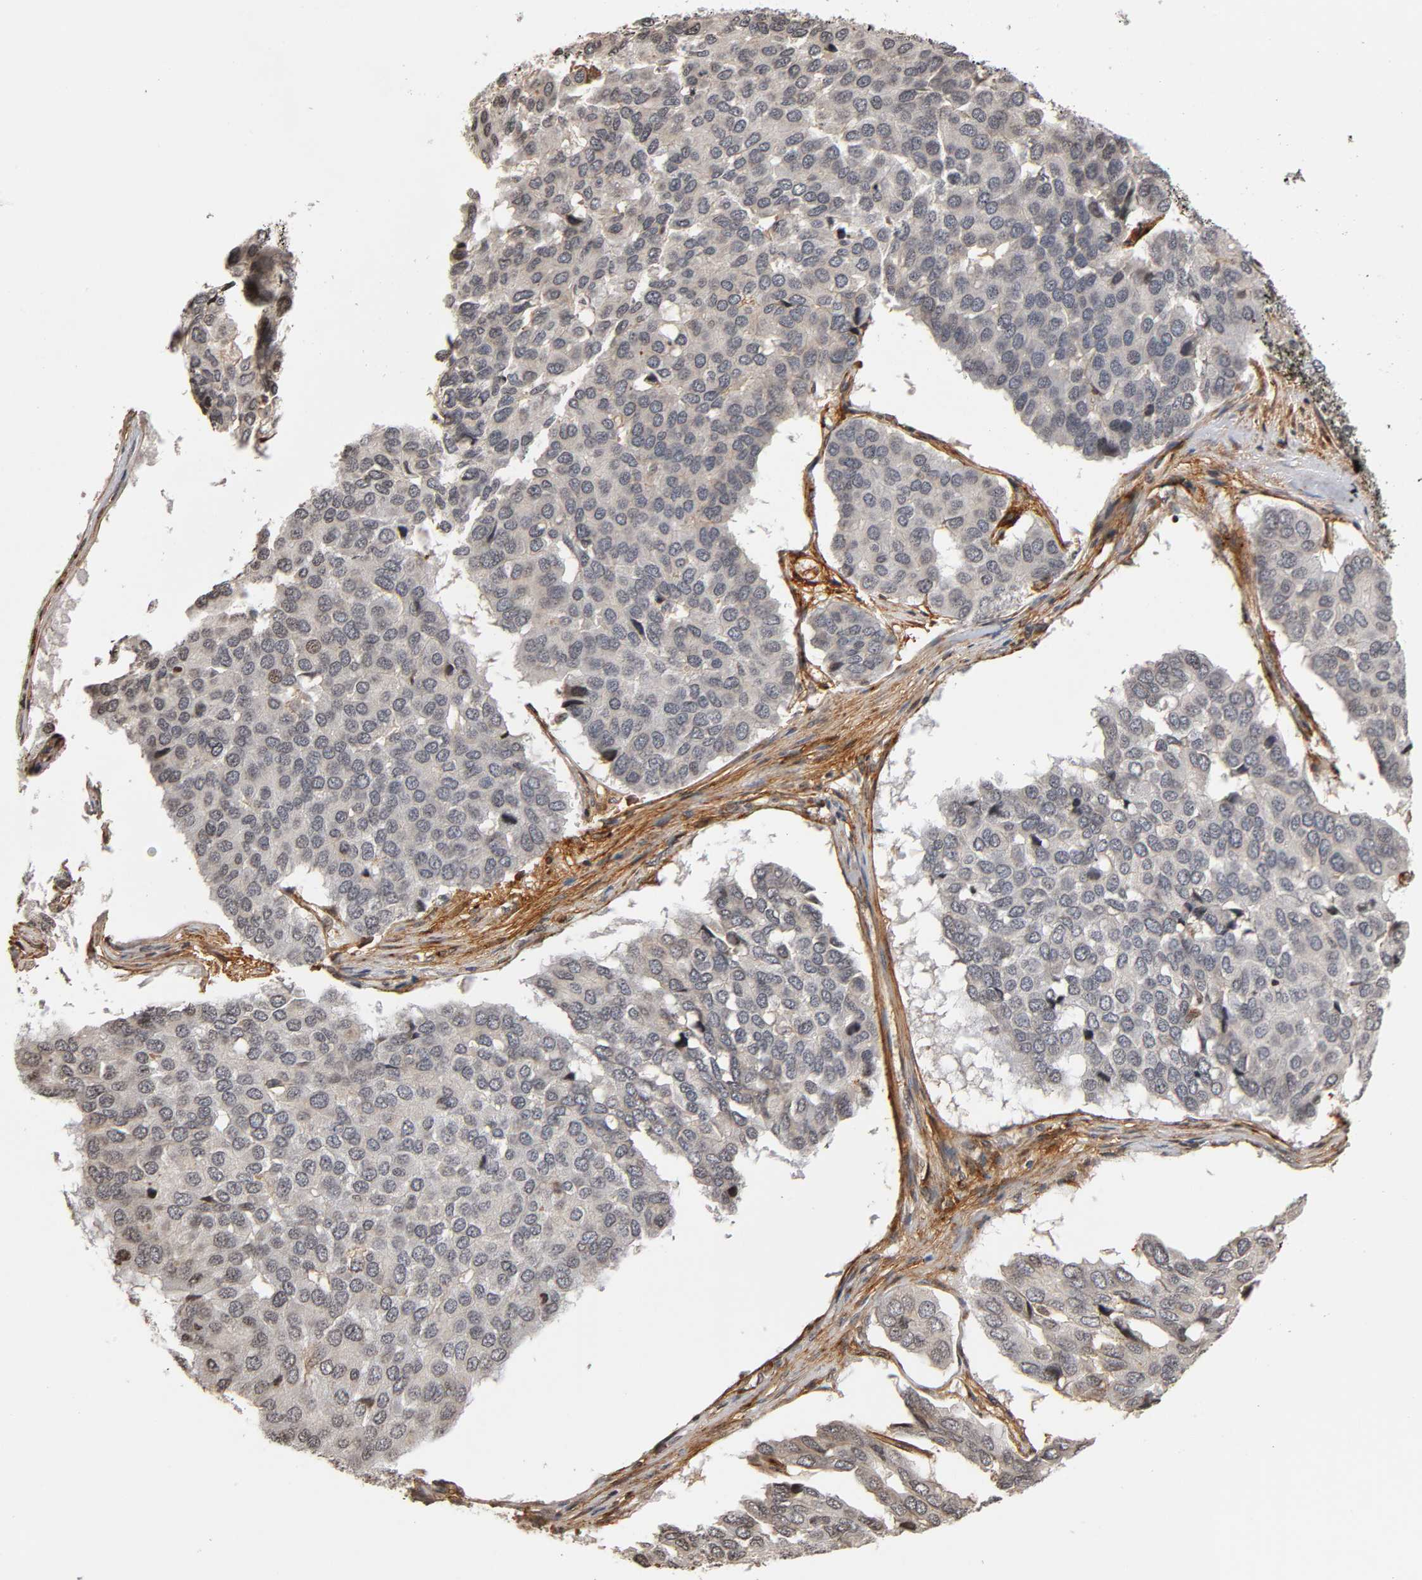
{"staining": {"intensity": "negative", "quantity": "none", "location": "none"}, "tissue": "pancreatic cancer", "cell_type": "Tumor cells", "image_type": "cancer", "snomed": [{"axis": "morphology", "description": "Adenocarcinoma, NOS"}, {"axis": "topography", "description": "Pancreas"}], "caption": "This is a image of immunohistochemistry staining of pancreatic cancer (adenocarcinoma), which shows no staining in tumor cells.", "gene": "ITGAV", "patient": {"sex": "male", "age": 50}}